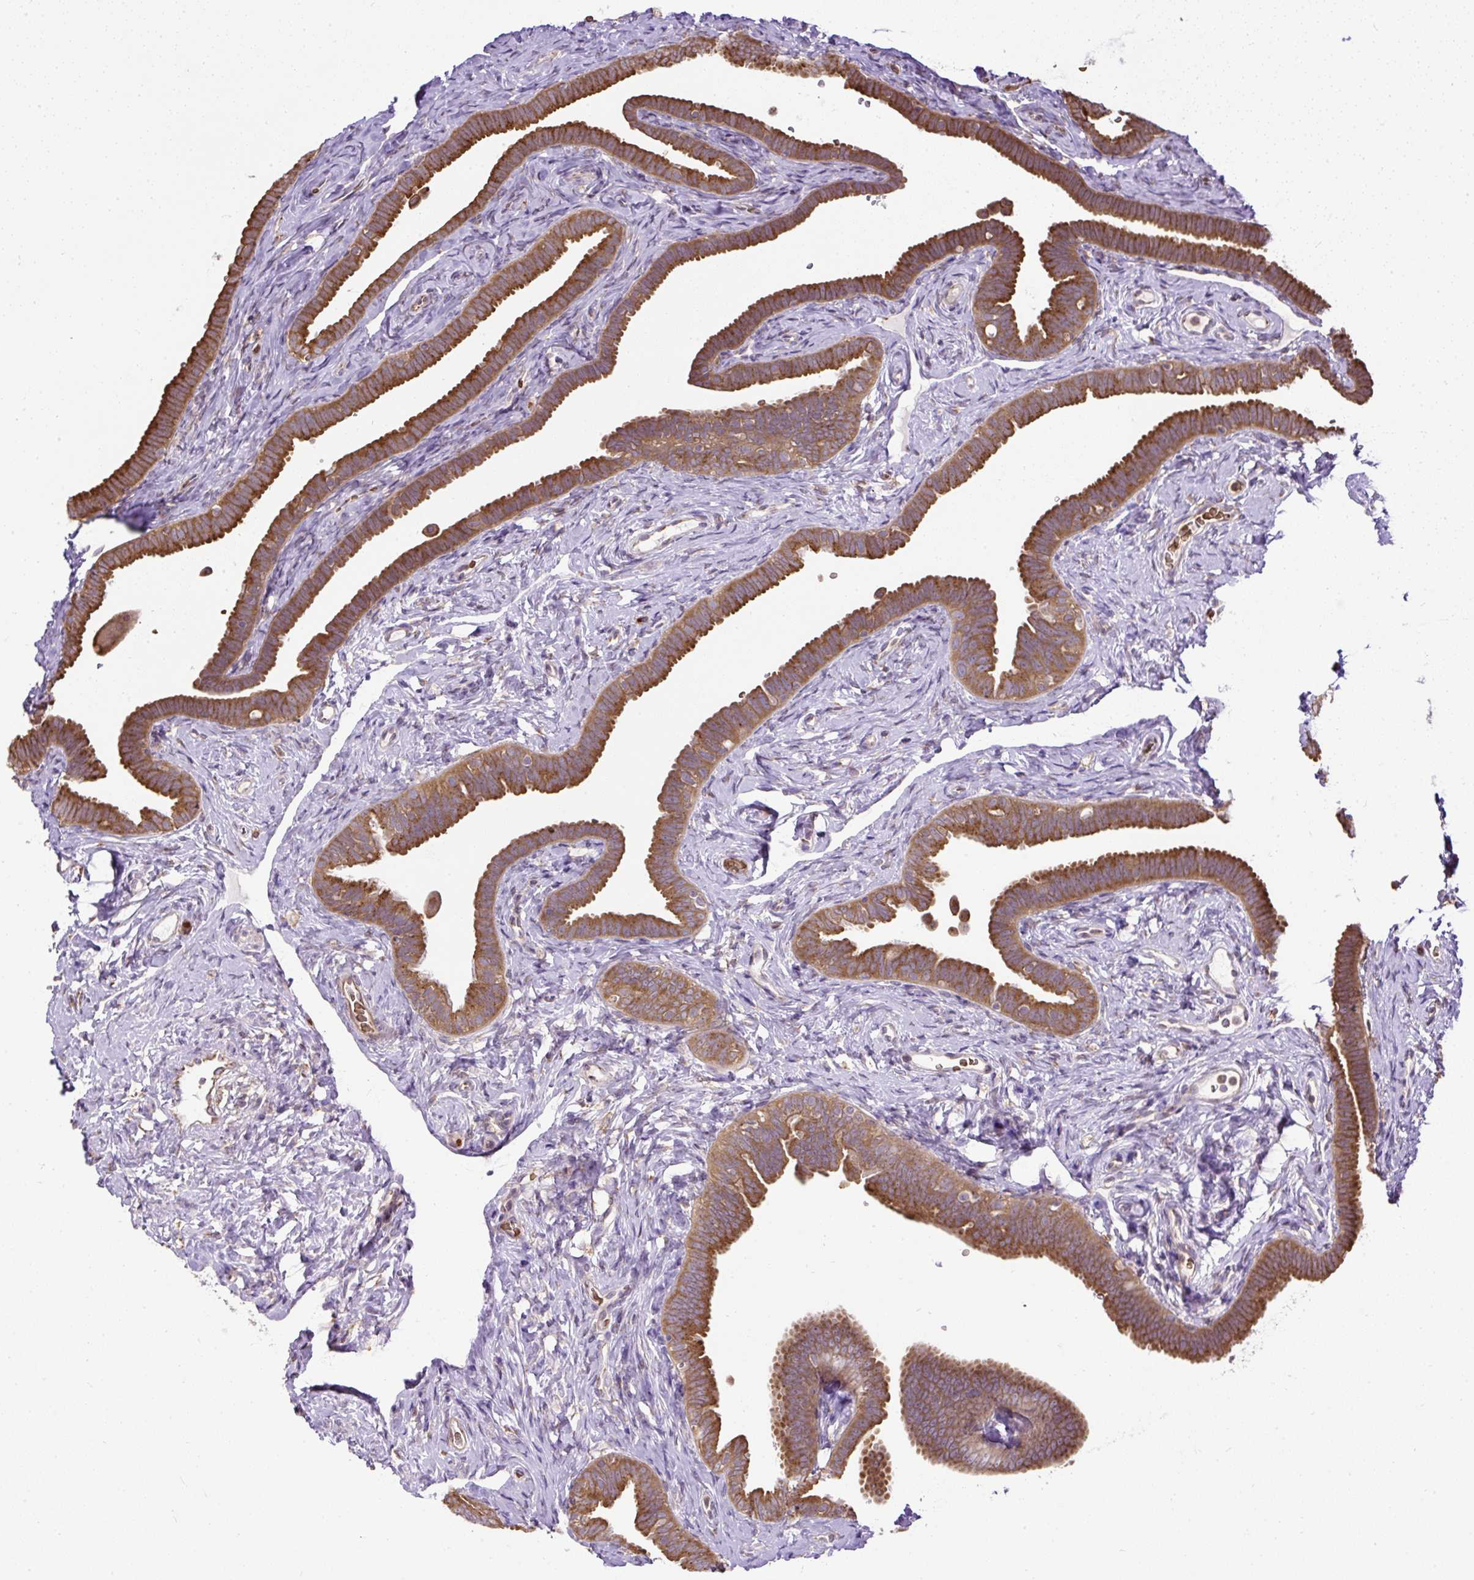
{"staining": {"intensity": "strong", "quantity": ">75%", "location": "cytoplasmic/membranous"}, "tissue": "fallopian tube", "cell_type": "Glandular cells", "image_type": "normal", "snomed": [{"axis": "morphology", "description": "Normal tissue, NOS"}, {"axis": "topography", "description": "Fallopian tube"}], "caption": "DAB immunohistochemical staining of unremarkable human fallopian tube demonstrates strong cytoplasmic/membranous protein staining in about >75% of glandular cells.", "gene": "SMC4", "patient": {"sex": "female", "age": 69}}